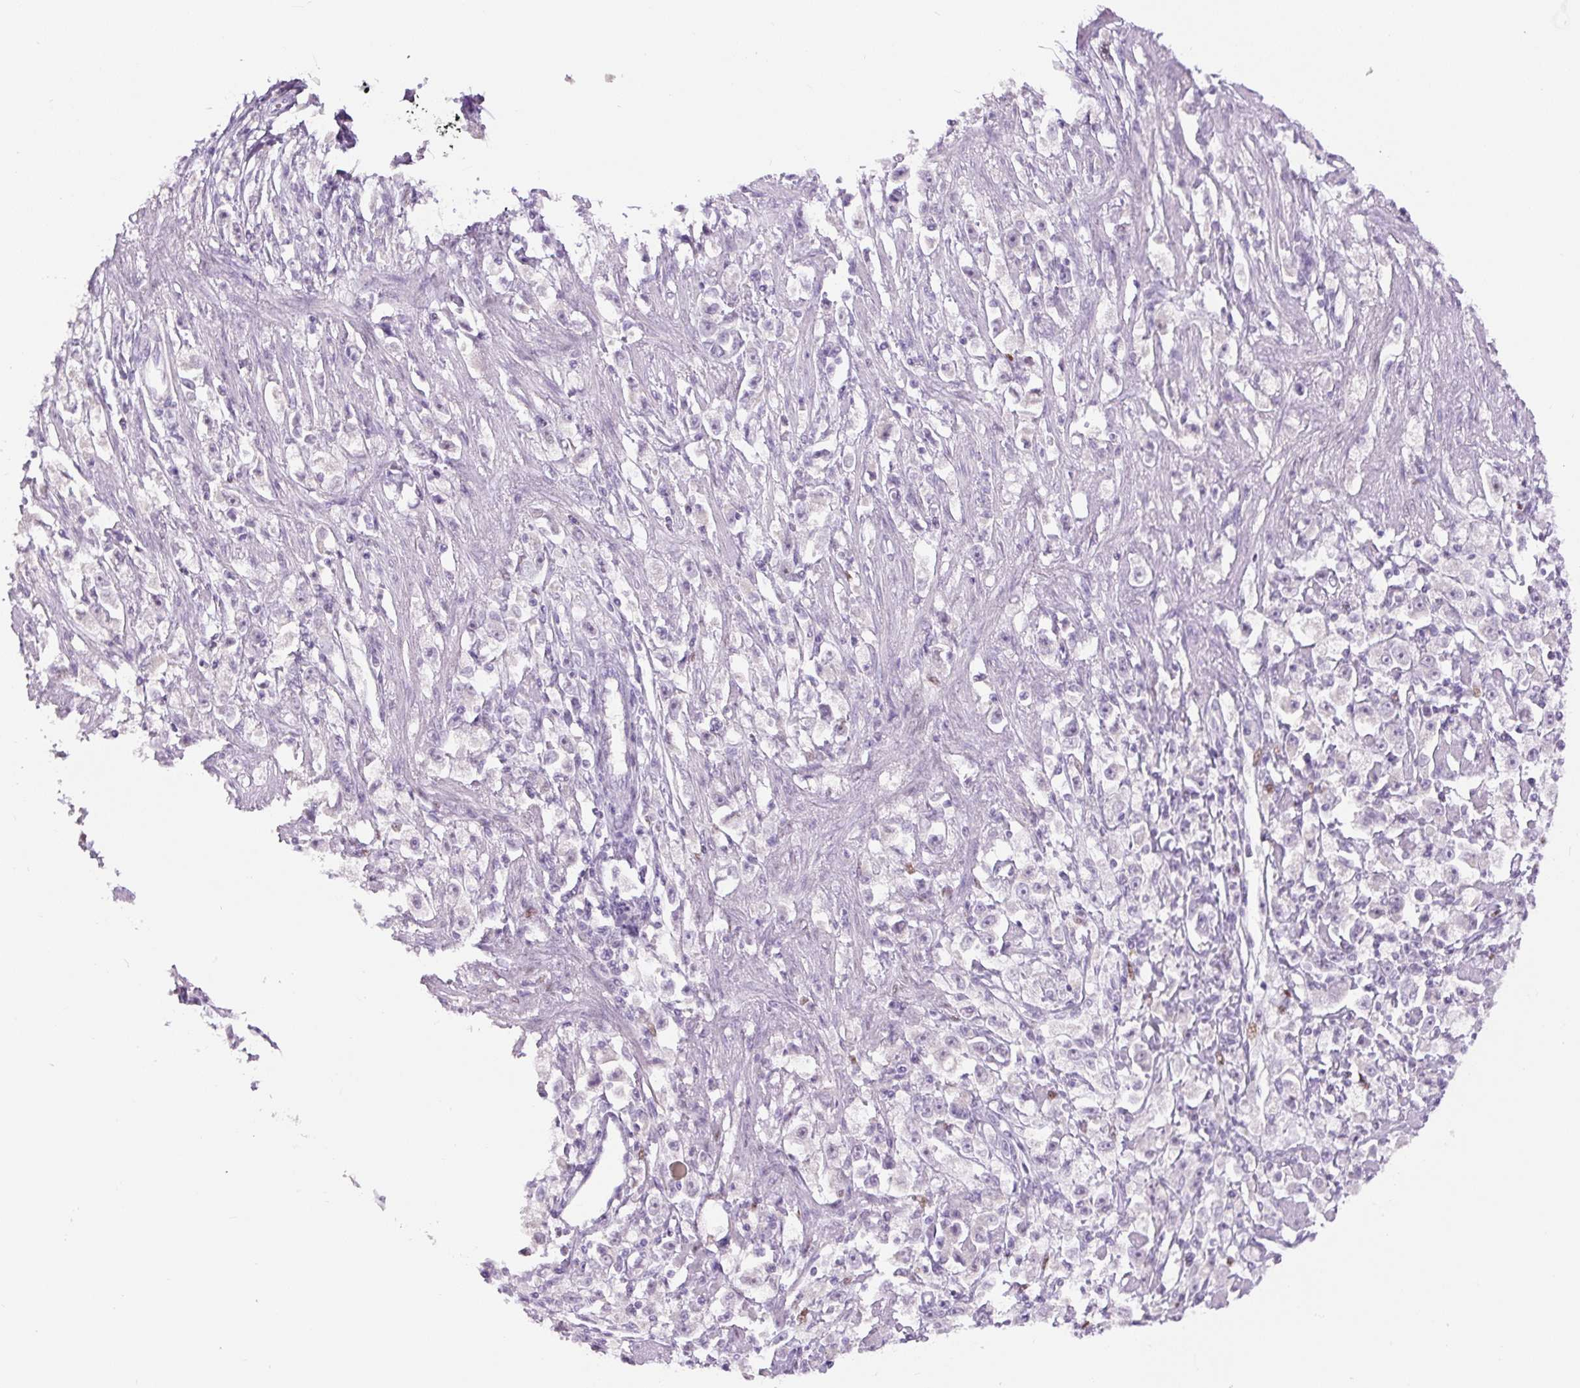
{"staining": {"intensity": "negative", "quantity": "none", "location": "none"}, "tissue": "stomach cancer", "cell_type": "Tumor cells", "image_type": "cancer", "snomed": [{"axis": "morphology", "description": "Adenocarcinoma, NOS"}, {"axis": "topography", "description": "Stomach"}], "caption": "DAB (3,3'-diaminobenzidine) immunohistochemical staining of human adenocarcinoma (stomach) demonstrates no significant expression in tumor cells. (IHC, brightfield microscopy, high magnification).", "gene": "SIX1", "patient": {"sex": "female", "age": 59}}